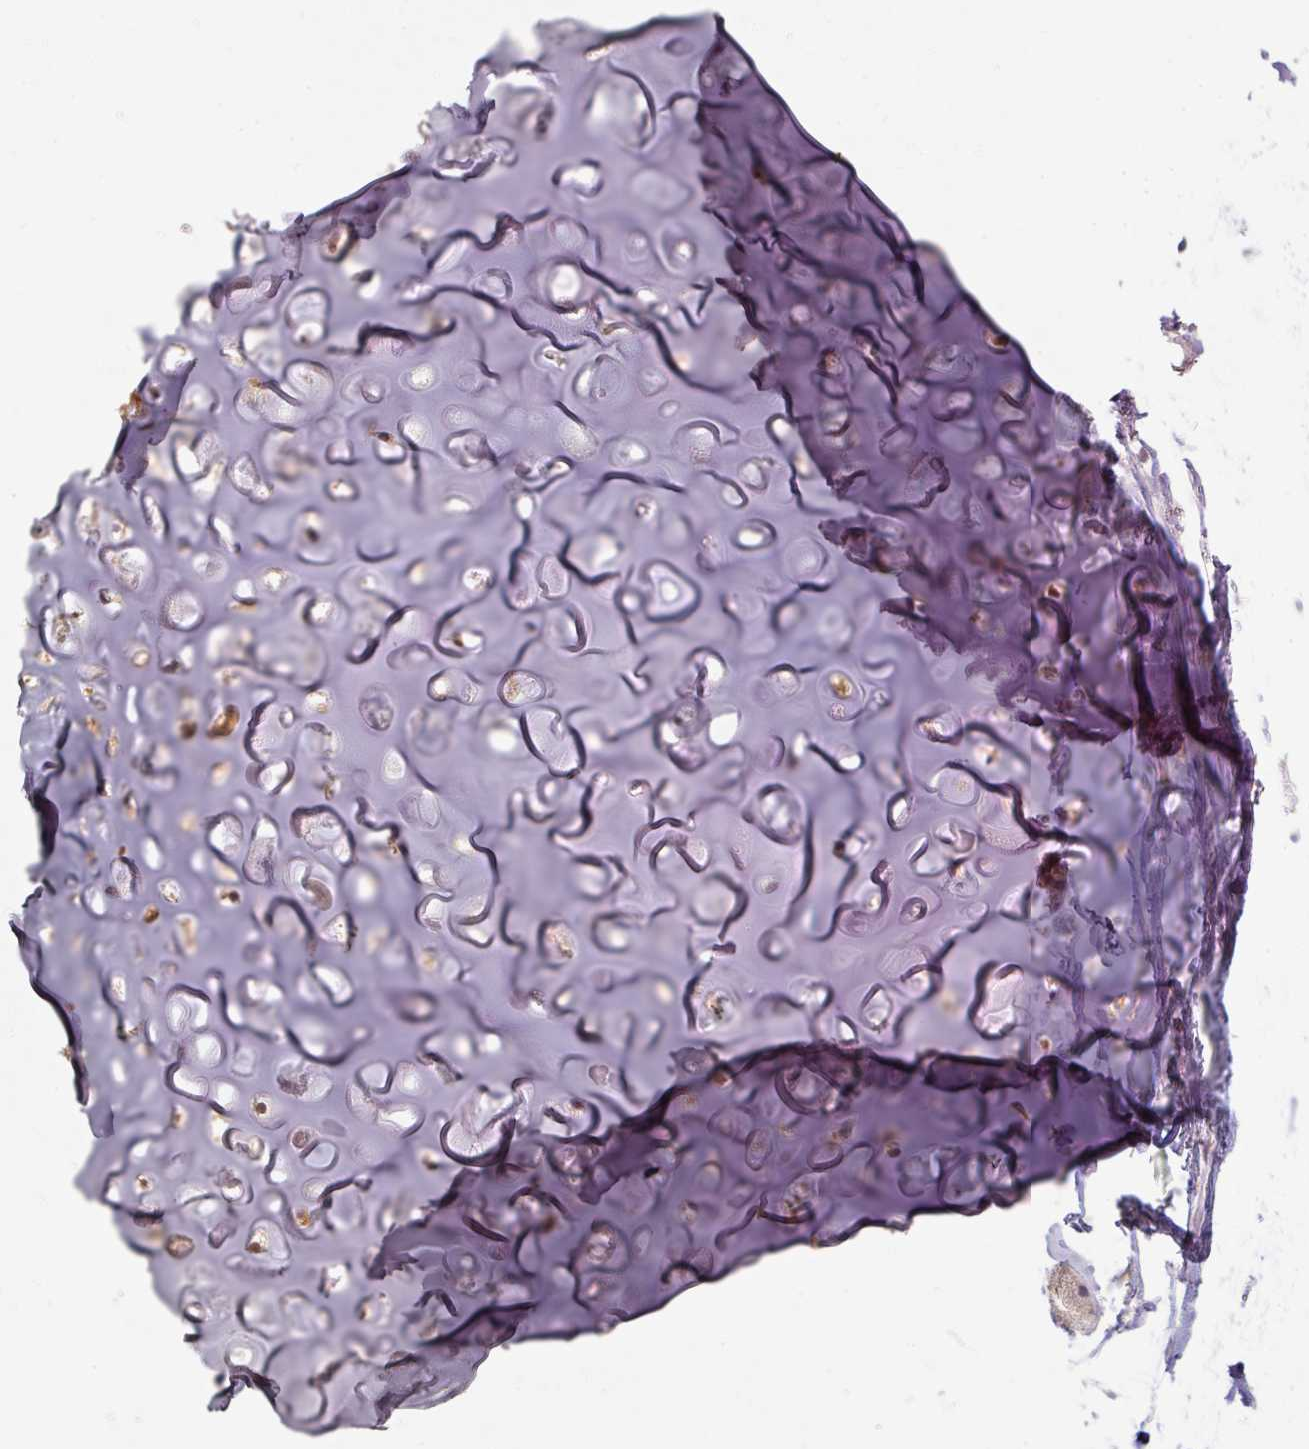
{"staining": {"intensity": "weak", "quantity": "25%-75%", "location": "cytoplasmic/membranous"}, "tissue": "soft tissue", "cell_type": "Chondrocytes", "image_type": "normal", "snomed": [{"axis": "morphology", "description": "Normal tissue, NOS"}, {"axis": "topography", "description": "Cartilage tissue"}, {"axis": "topography", "description": "Bronchus"}, {"axis": "topography", "description": "Peripheral nerve tissue"}], "caption": "Soft tissue stained with immunohistochemistry exhibits weak cytoplasmic/membranous positivity in about 25%-75% of chondrocytes.", "gene": "ANKRD18A", "patient": {"sex": "female", "age": 59}}